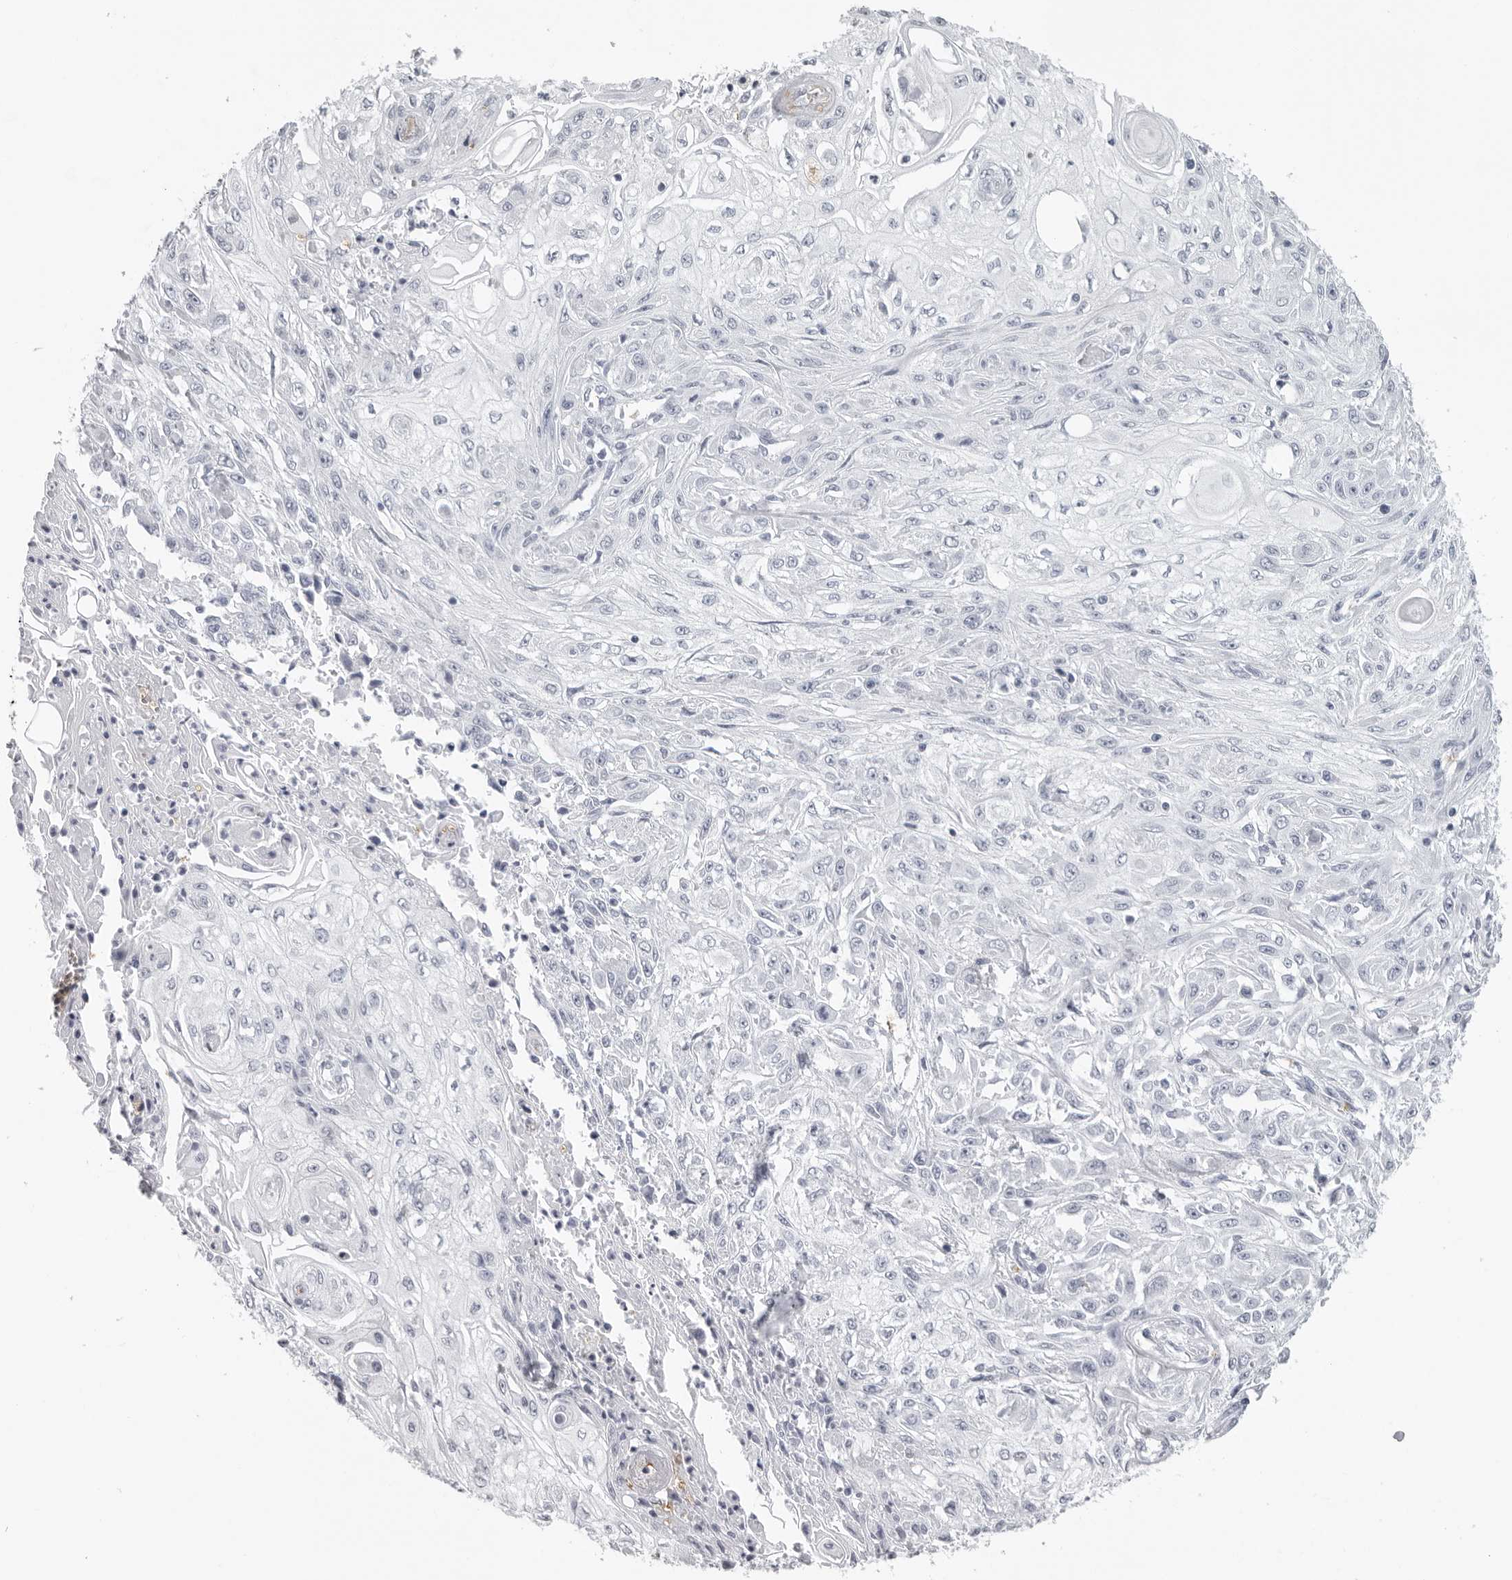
{"staining": {"intensity": "negative", "quantity": "none", "location": "none"}, "tissue": "skin cancer", "cell_type": "Tumor cells", "image_type": "cancer", "snomed": [{"axis": "morphology", "description": "Squamous cell carcinoma, NOS"}, {"axis": "morphology", "description": "Squamous cell carcinoma, metastatic, NOS"}, {"axis": "topography", "description": "Skin"}, {"axis": "topography", "description": "Lymph node"}], "caption": "Skin cancer was stained to show a protein in brown. There is no significant expression in tumor cells. (DAB (3,3'-diaminobenzidine) IHC, high magnification).", "gene": "EPB41", "patient": {"sex": "male", "age": 75}}